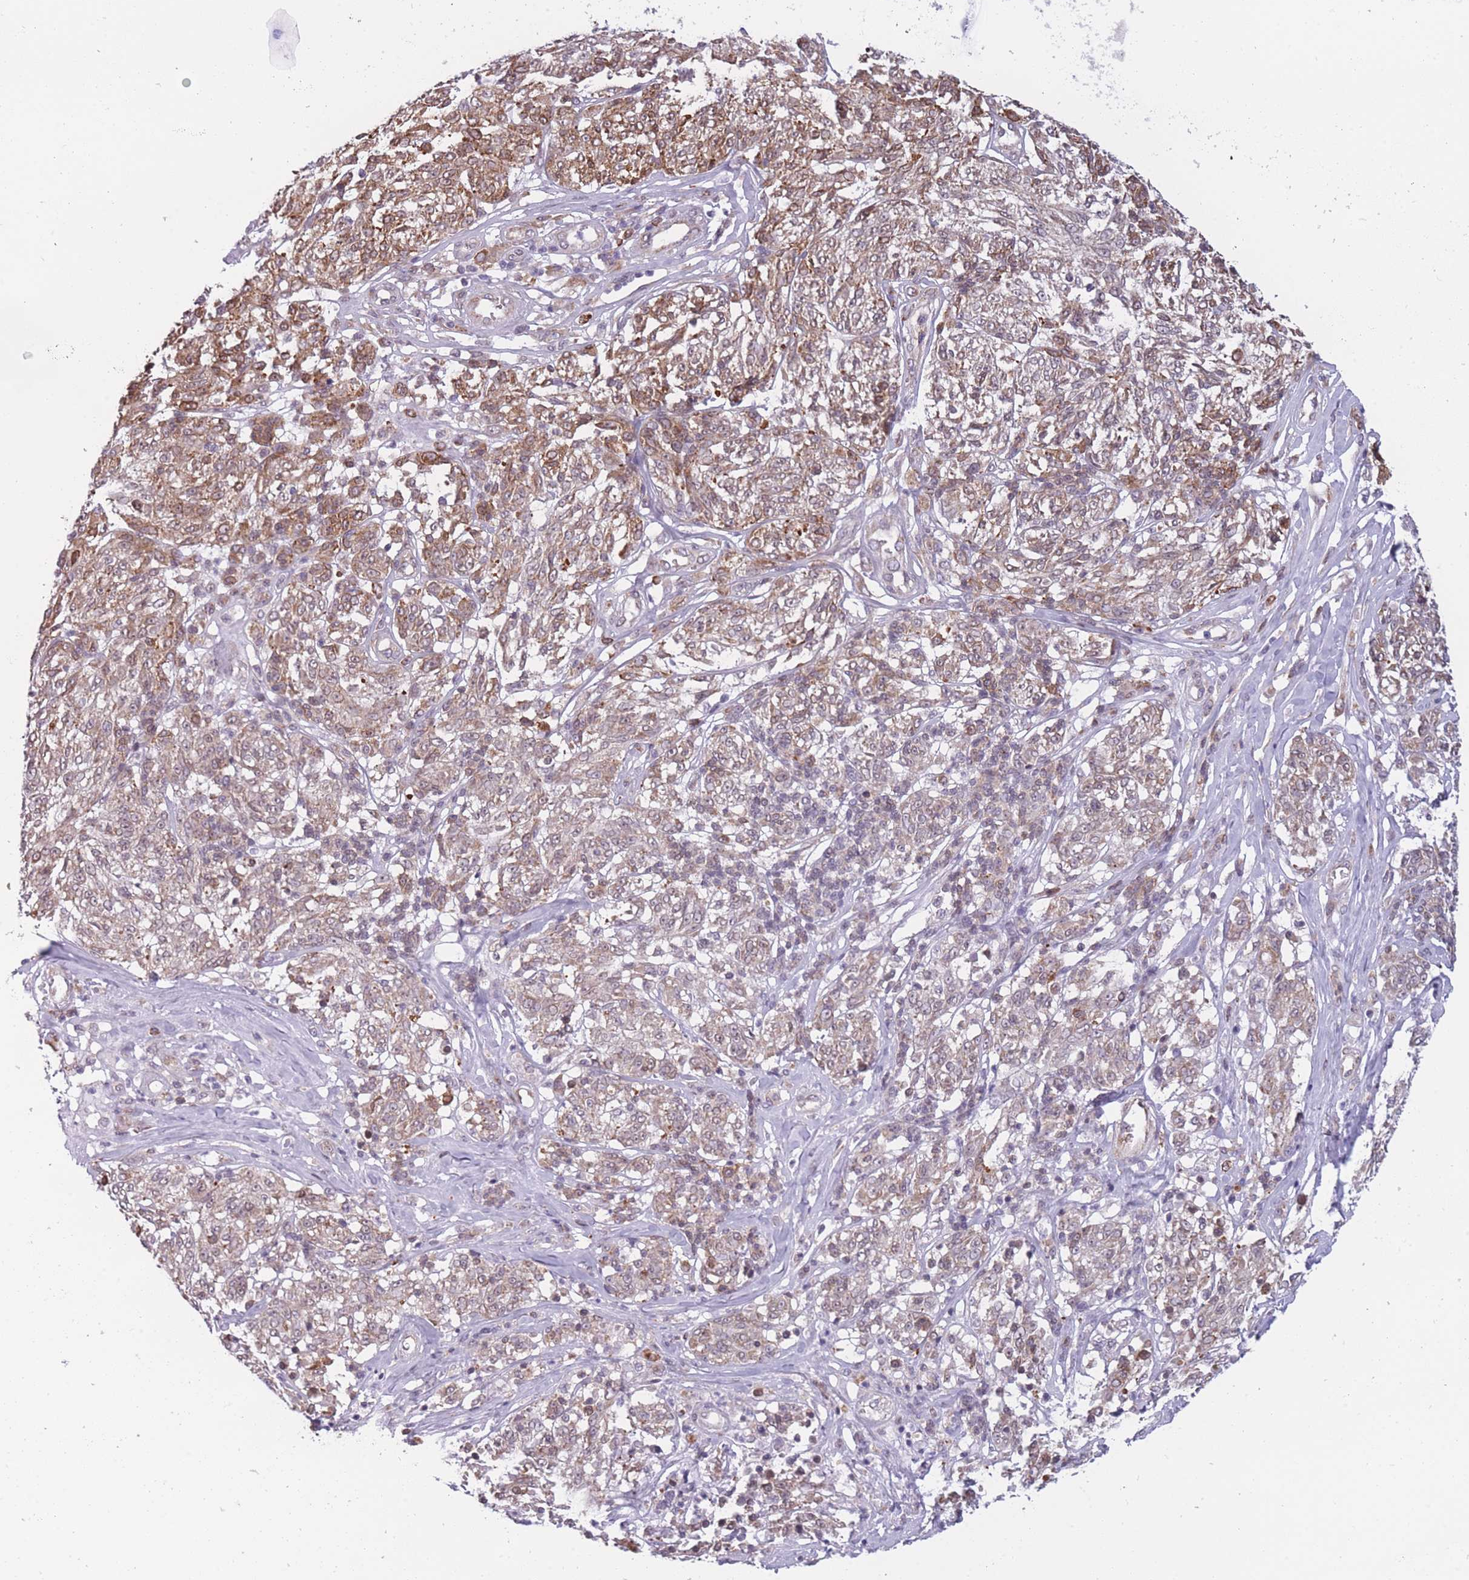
{"staining": {"intensity": "moderate", "quantity": ">75%", "location": "cytoplasmic/membranous"}, "tissue": "melanoma", "cell_type": "Tumor cells", "image_type": "cancer", "snomed": [{"axis": "morphology", "description": "Malignant melanoma, NOS"}, {"axis": "topography", "description": "Skin"}], "caption": "Malignant melanoma was stained to show a protein in brown. There is medium levels of moderate cytoplasmic/membranous expression in about >75% of tumor cells.", "gene": "TMEM121", "patient": {"sex": "female", "age": 63}}